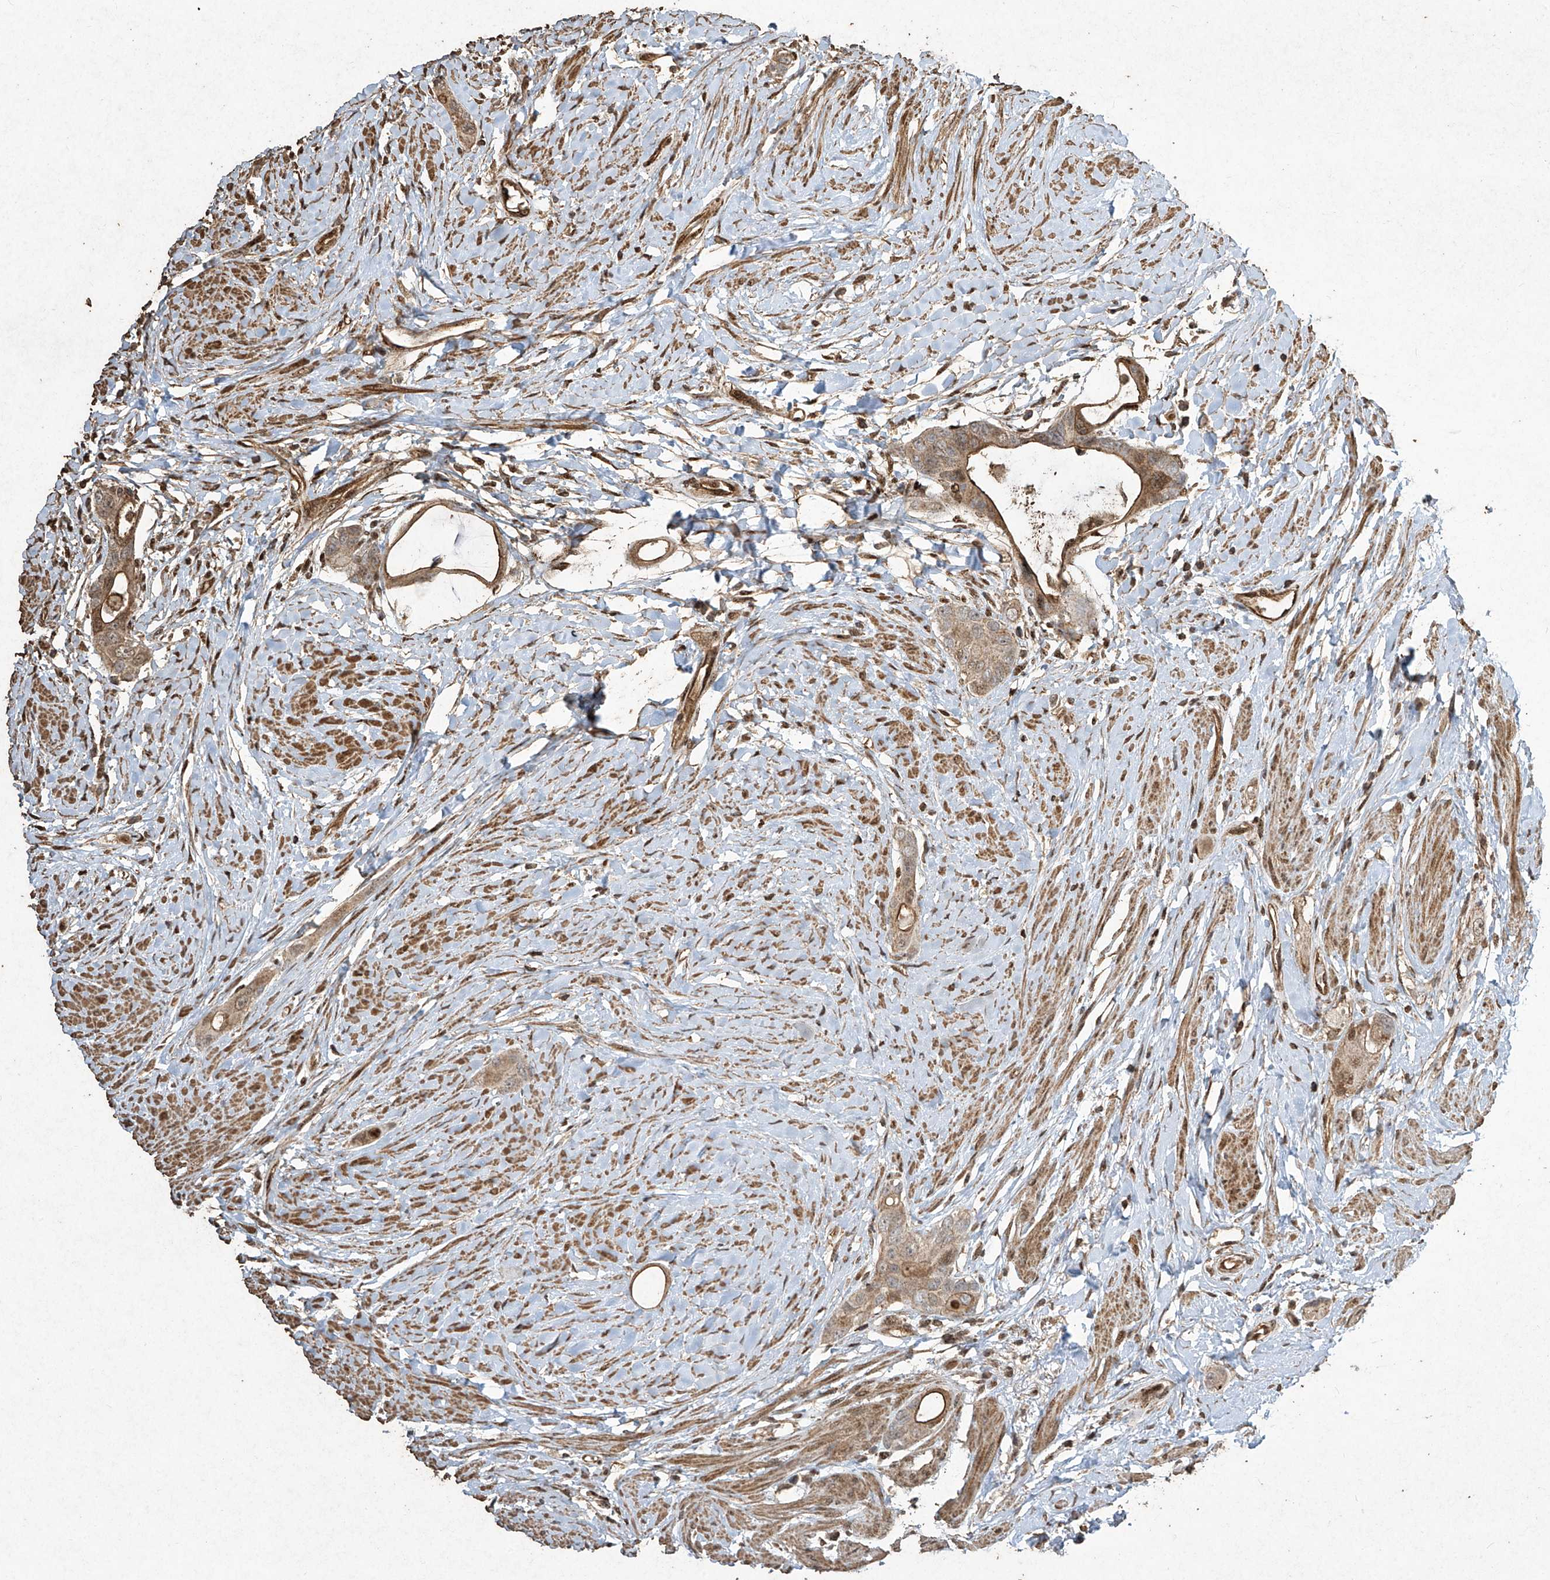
{"staining": {"intensity": "moderate", "quantity": ">75%", "location": "cytoplasmic/membranous"}, "tissue": "colorectal cancer", "cell_type": "Tumor cells", "image_type": "cancer", "snomed": [{"axis": "morphology", "description": "Adenocarcinoma, NOS"}, {"axis": "topography", "description": "Rectum"}], "caption": "Moderate cytoplasmic/membranous expression is seen in about >75% of tumor cells in colorectal adenocarcinoma.", "gene": "ERBB3", "patient": {"sex": "male", "age": 51}}